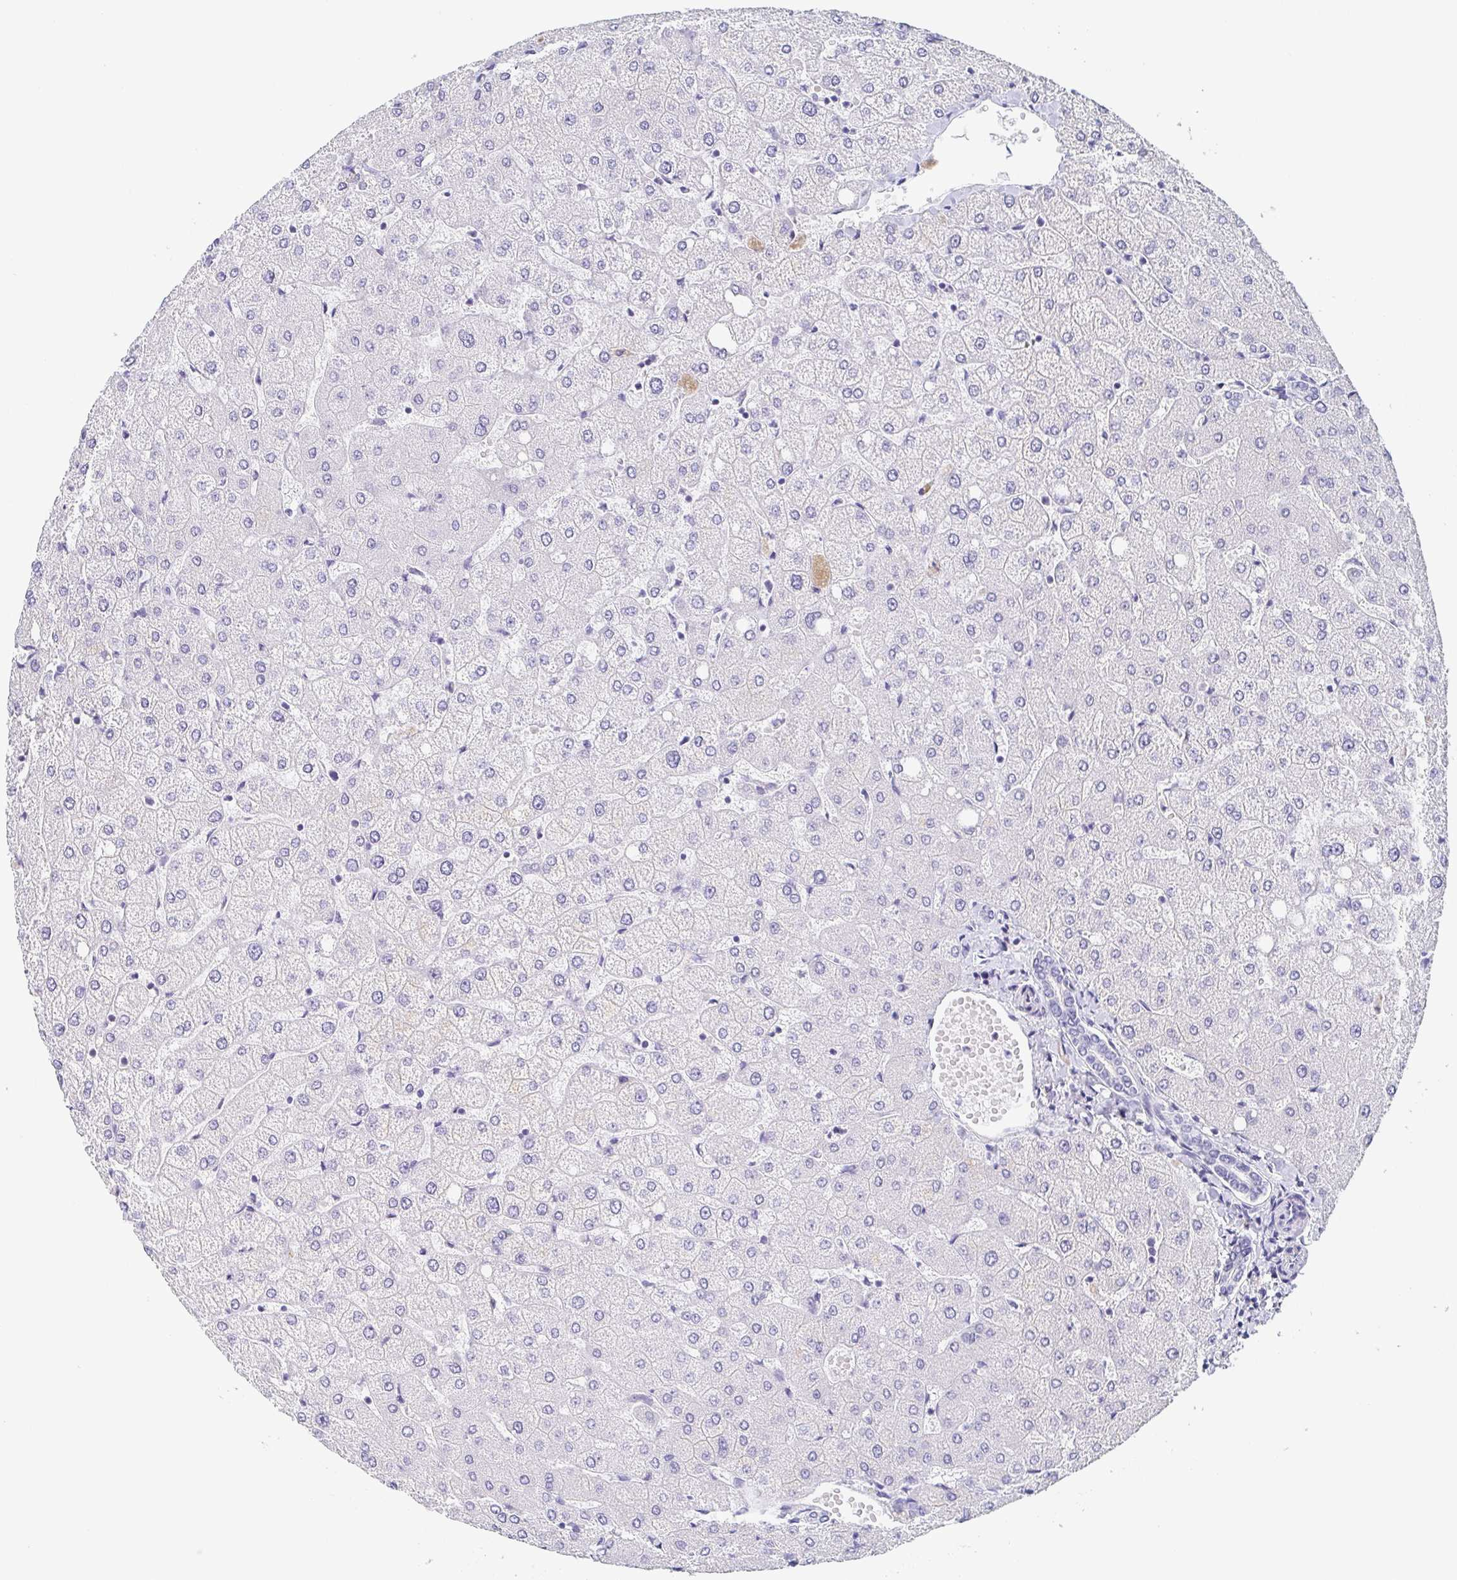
{"staining": {"intensity": "negative", "quantity": "none", "location": "none"}, "tissue": "liver", "cell_type": "Cholangiocytes", "image_type": "normal", "snomed": [{"axis": "morphology", "description": "Normal tissue, NOS"}, {"axis": "topography", "description": "Liver"}], "caption": "A photomicrograph of human liver is negative for staining in cholangiocytes.", "gene": "REG4", "patient": {"sex": "female", "age": 54}}